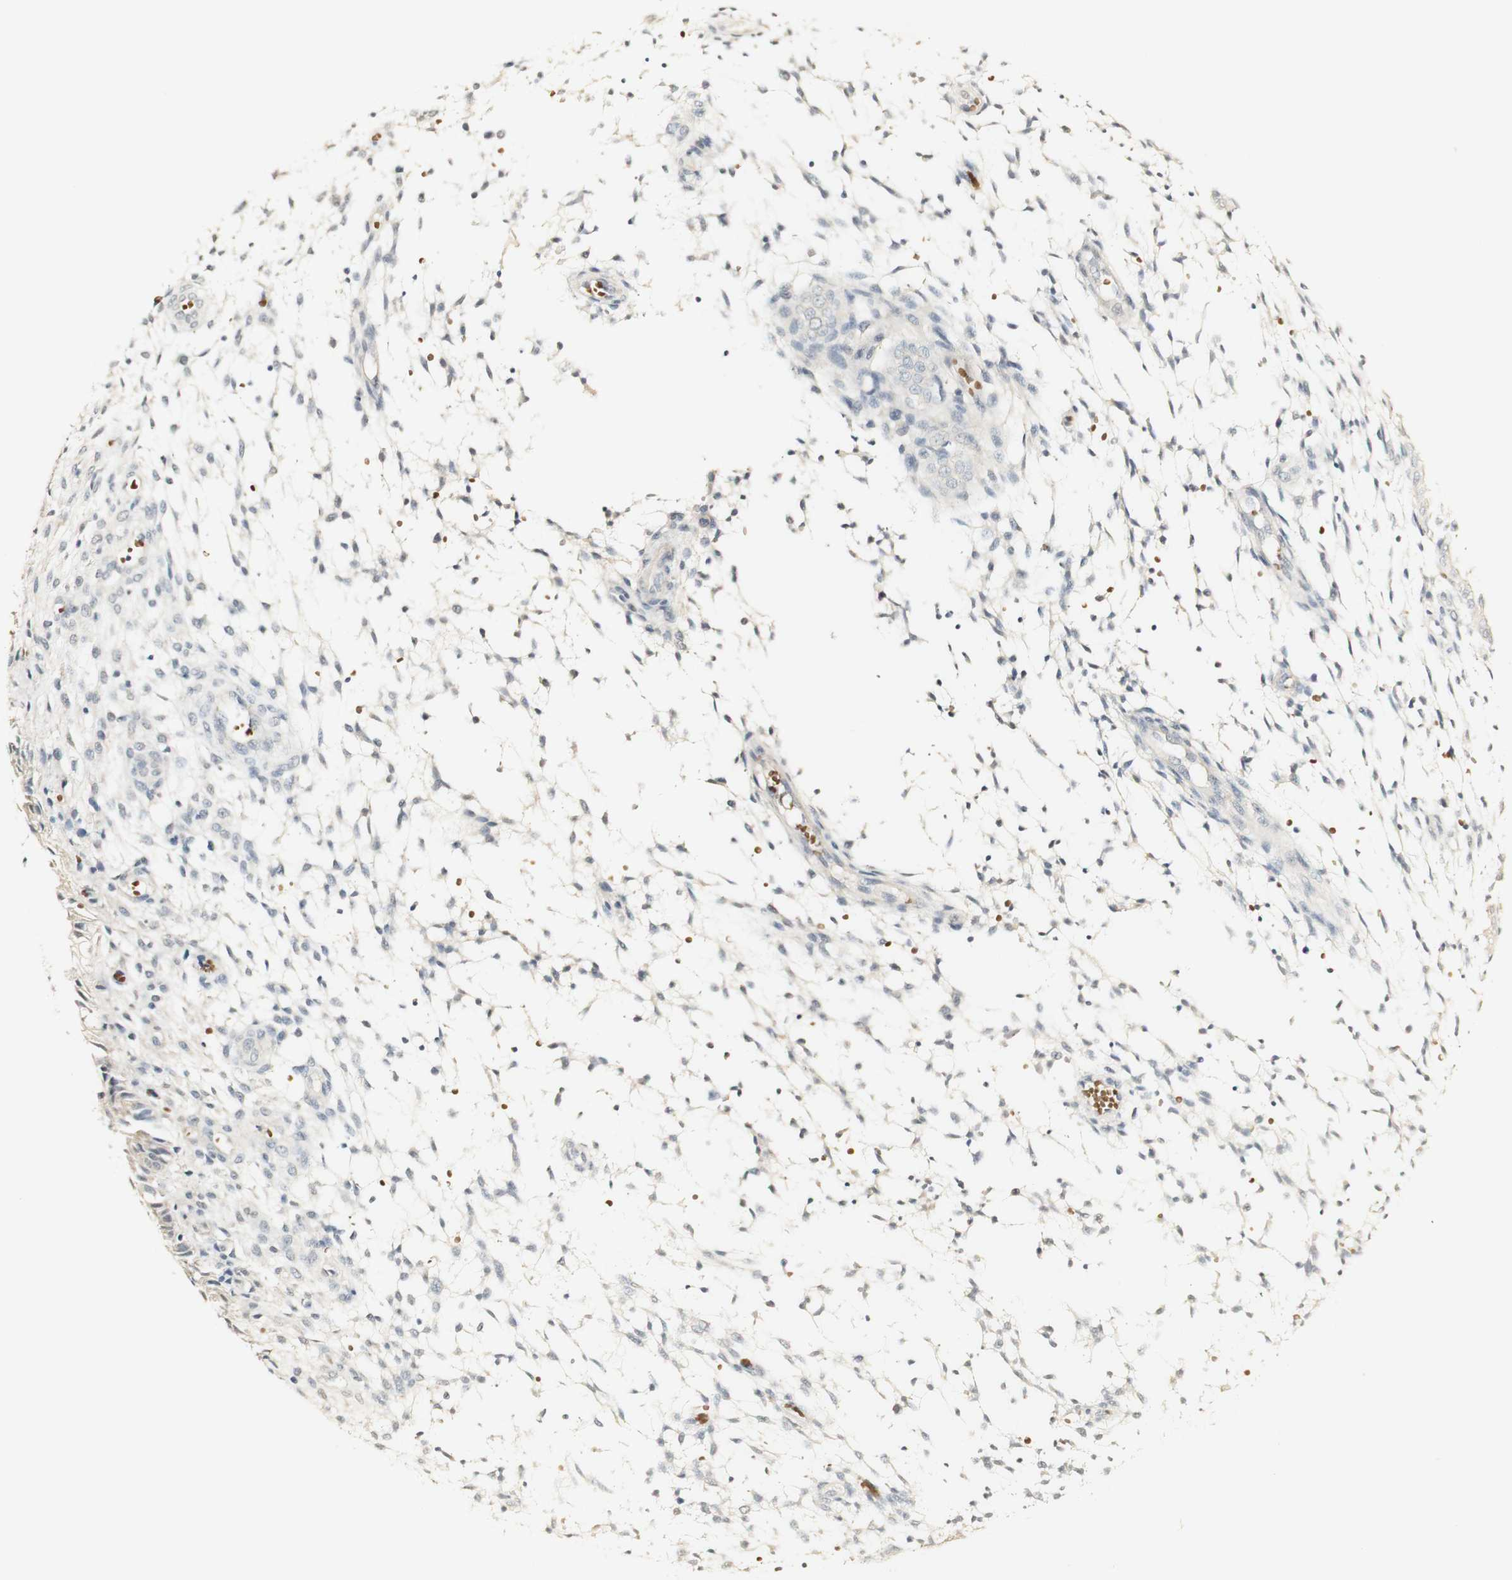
{"staining": {"intensity": "negative", "quantity": "none", "location": "none"}, "tissue": "endometrium", "cell_type": "Cells in endometrial stroma", "image_type": "normal", "snomed": [{"axis": "morphology", "description": "Normal tissue, NOS"}, {"axis": "topography", "description": "Endometrium"}], "caption": "IHC micrograph of unremarkable endometrium: human endometrium stained with DAB demonstrates no significant protein staining in cells in endometrial stroma.", "gene": "SYT7", "patient": {"sex": "female", "age": 33}}